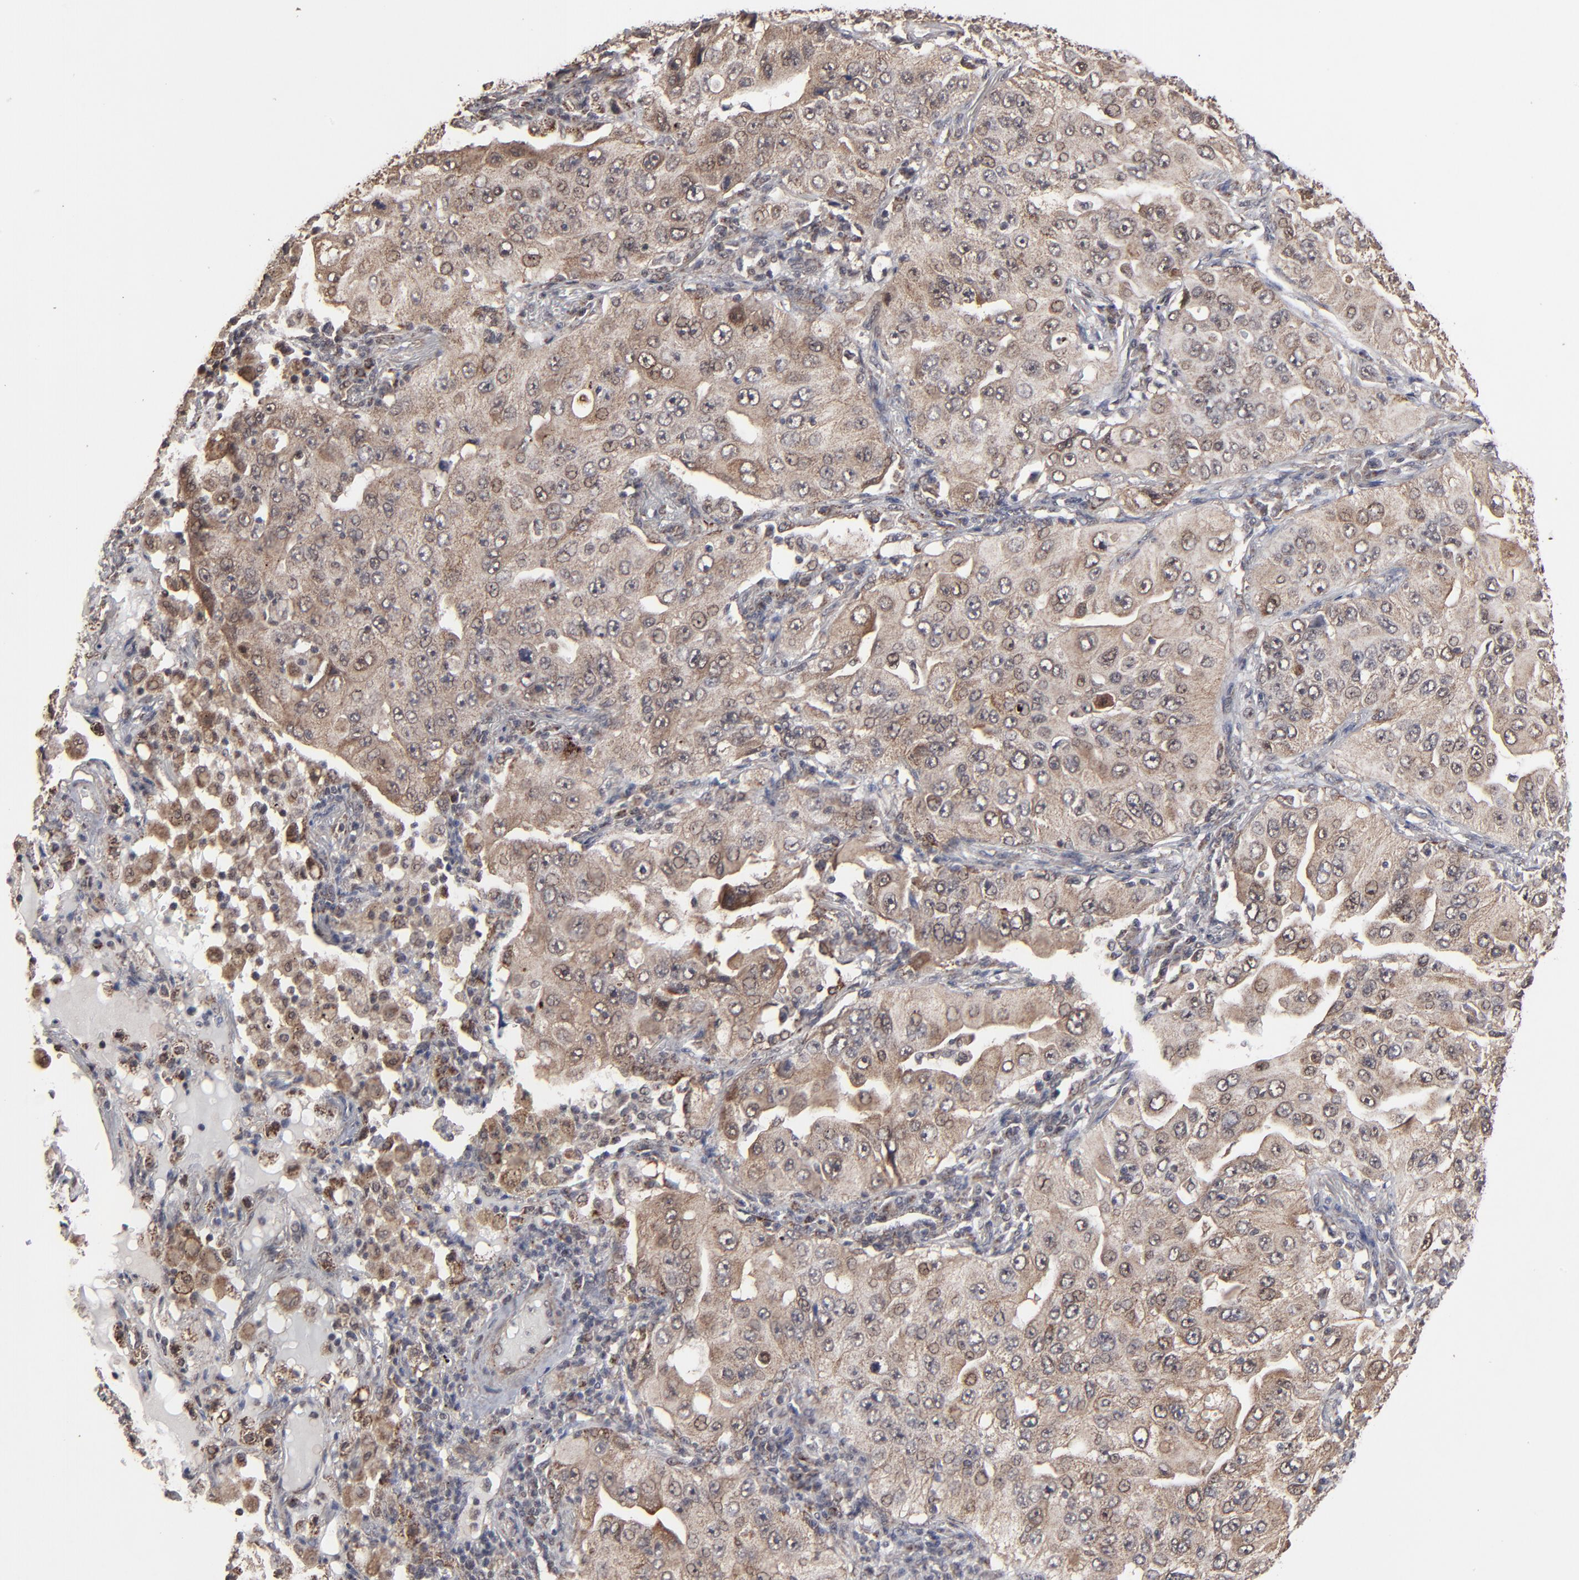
{"staining": {"intensity": "moderate", "quantity": ">75%", "location": "cytoplasmic/membranous"}, "tissue": "lung cancer", "cell_type": "Tumor cells", "image_type": "cancer", "snomed": [{"axis": "morphology", "description": "Adenocarcinoma, NOS"}, {"axis": "topography", "description": "Lung"}], "caption": "Protein staining of lung adenocarcinoma tissue shows moderate cytoplasmic/membranous expression in about >75% of tumor cells.", "gene": "BNIP3", "patient": {"sex": "male", "age": 84}}